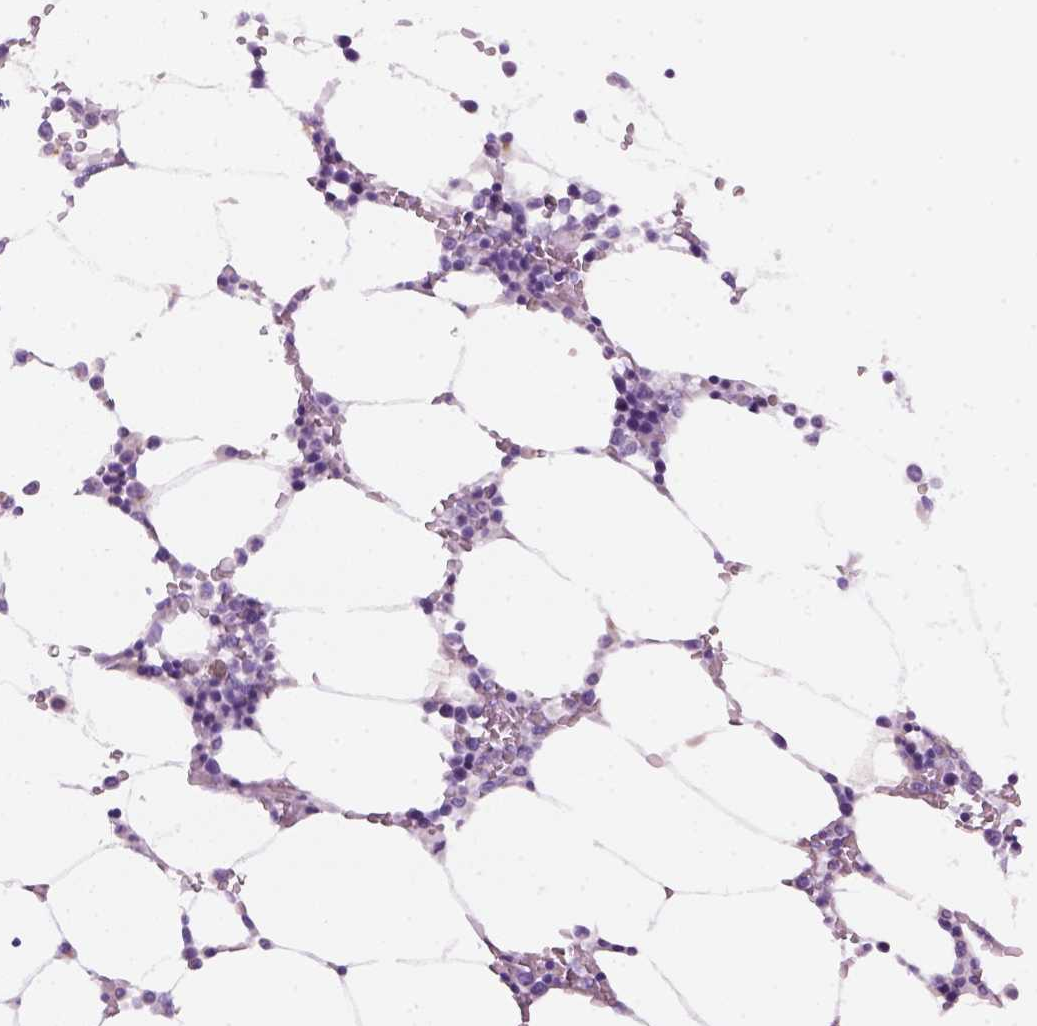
{"staining": {"intensity": "moderate", "quantity": "<25%", "location": "cytoplasmic/membranous"}, "tissue": "bone marrow", "cell_type": "Hematopoietic cells", "image_type": "normal", "snomed": [{"axis": "morphology", "description": "Normal tissue, NOS"}, {"axis": "topography", "description": "Bone marrow"}], "caption": "Bone marrow stained with immunohistochemistry displays moderate cytoplasmic/membranous positivity in approximately <25% of hematopoietic cells. Ihc stains the protein of interest in brown and the nuclei are stained blue.", "gene": "DNAH11", "patient": {"sex": "female", "age": 52}}